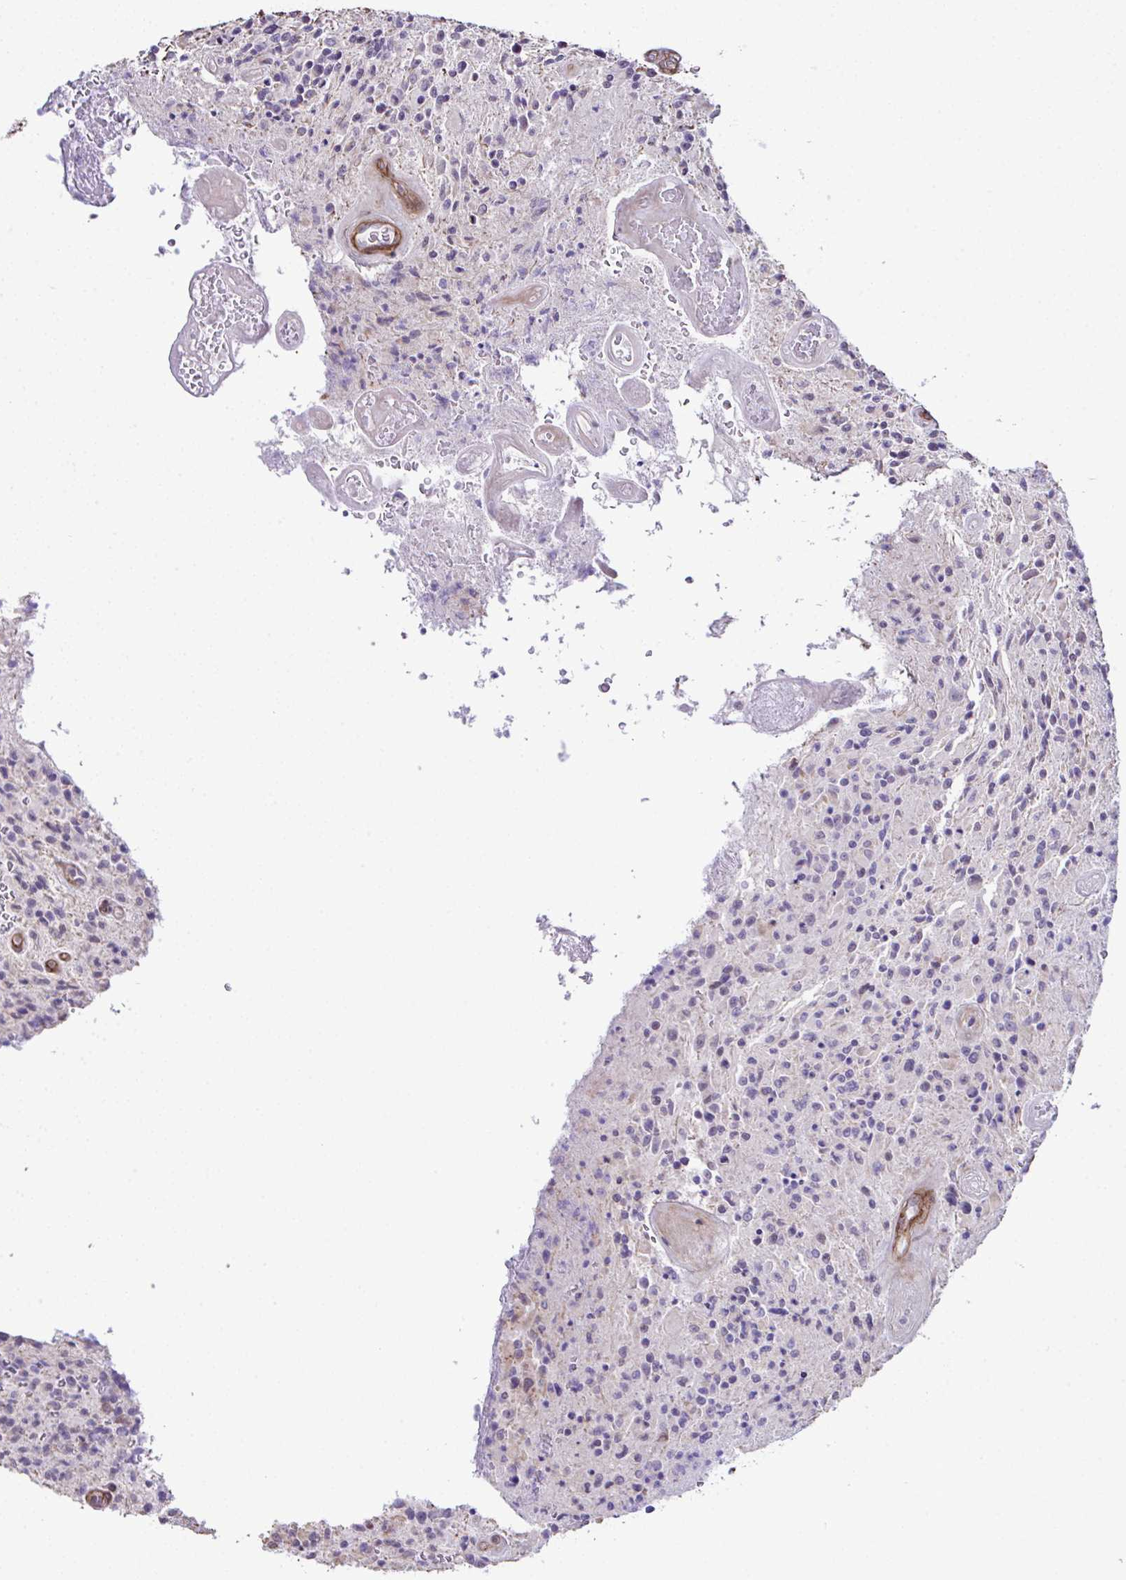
{"staining": {"intensity": "negative", "quantity": "none", "location": "none"}, "tissue": "glioma", "cell_type": "Tumor cells", "image_type": "cancer", "snomed": [{"axis": "morphology", "description": "Normal tissue, NOS"}, {"axis": "morphology", "description": "Glioma, malignant, High grade"}, {"axis": "topography", "description": "Cerebral cortex"}], "caption": "Human glioma stained for a protein using IHC shows no expression in tumor cells.", "gene": "FBXO34", "patient": {"sex": "male", "age": 56}}